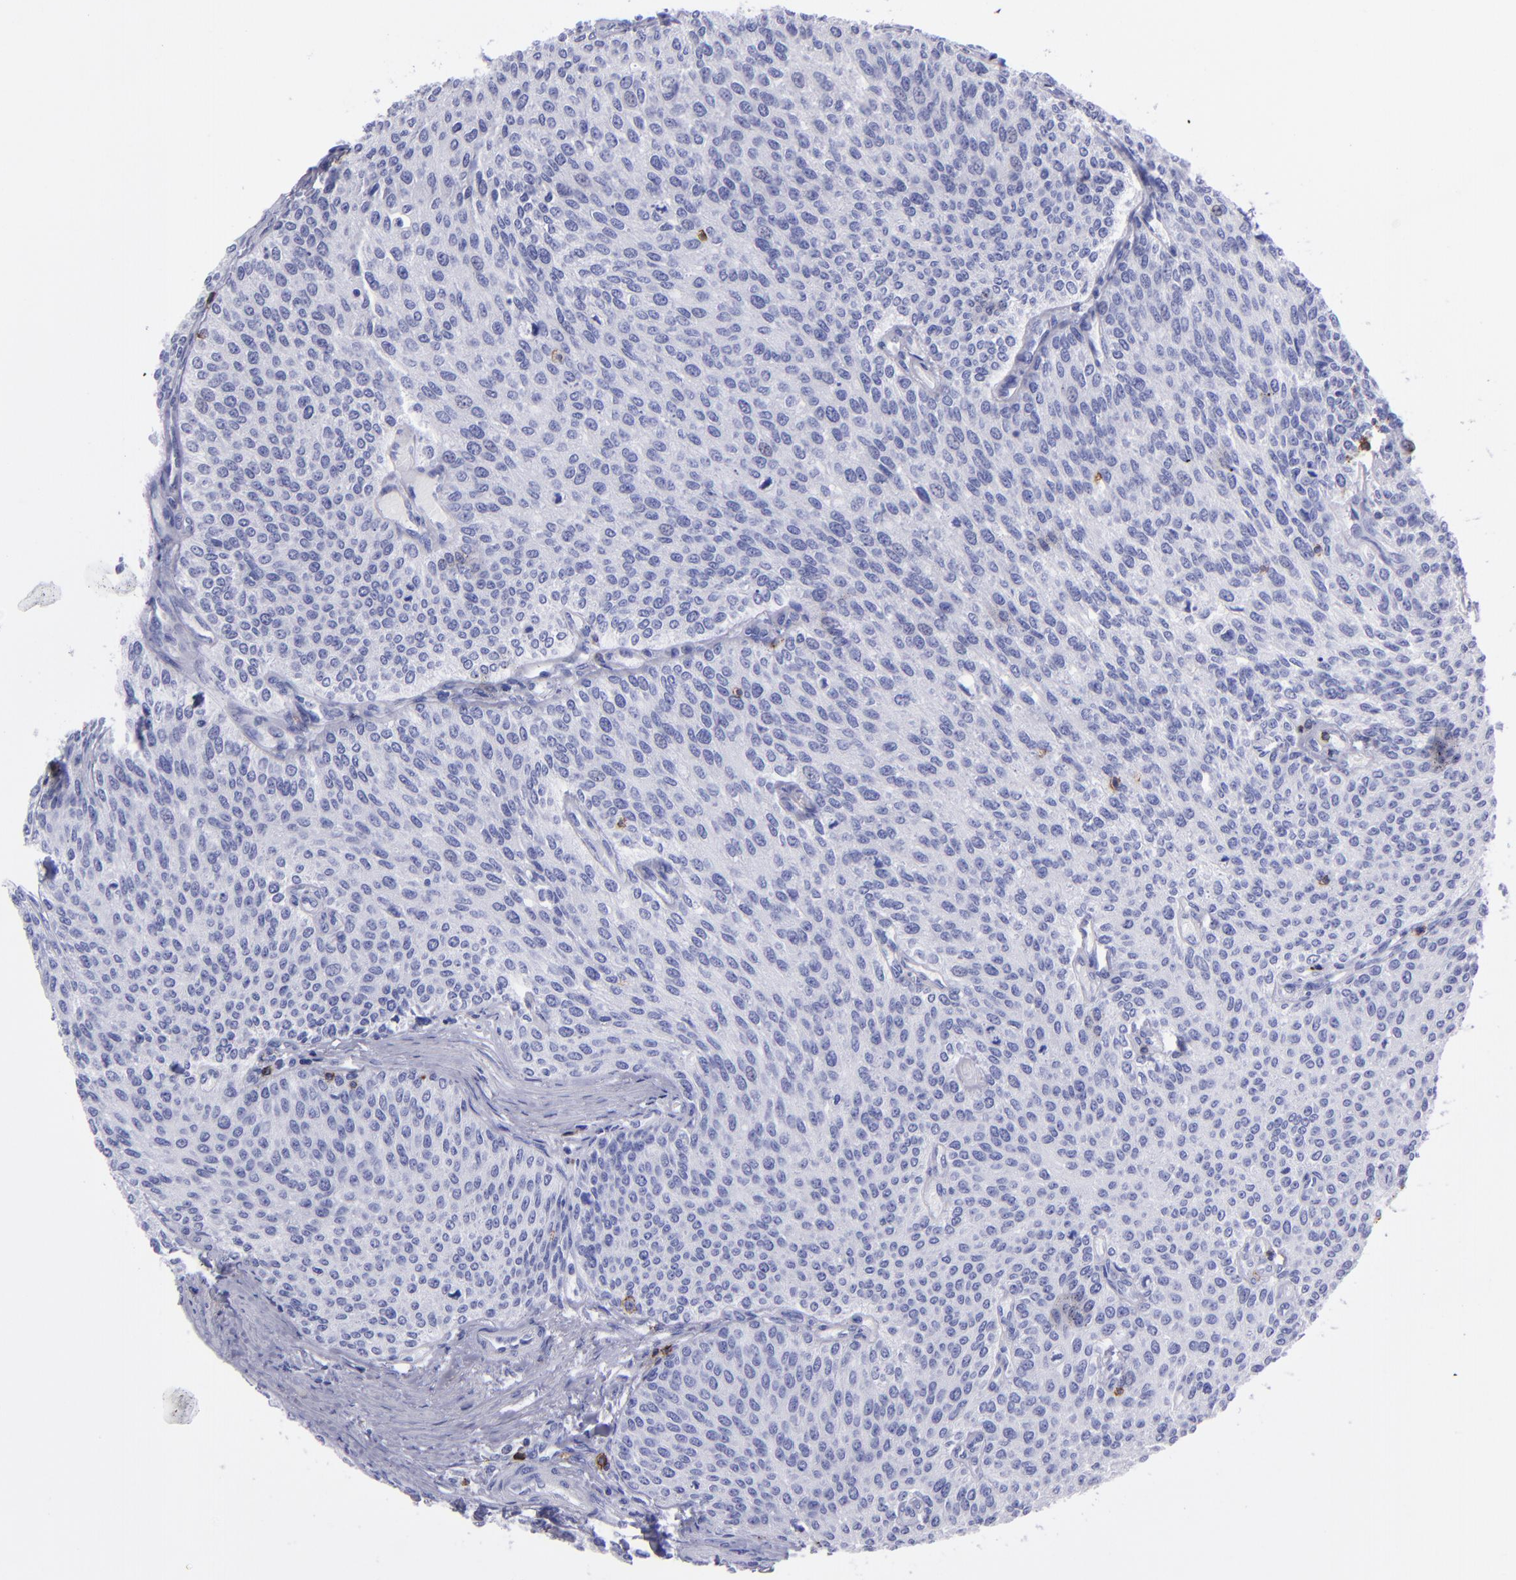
{"staining": {"intensity": "negative", "quantity": "none", "location": "none"}, "tissue": "urothelial cancer", "cell_type": "Tumor cells", "image_type": "cancer", "snomed": [{"axis": "morphology", "description": "Urothelial carcinoma, Low grade"}, {"axis": "topography", "description": "Urinary bladder"}], "caption": "Immunohistochemical staining of human low-grade urothelial carcinoma displays no significant expression in tumor cells.", "gene": "CD6", "patient": {"sex": "female", "age": 73}}